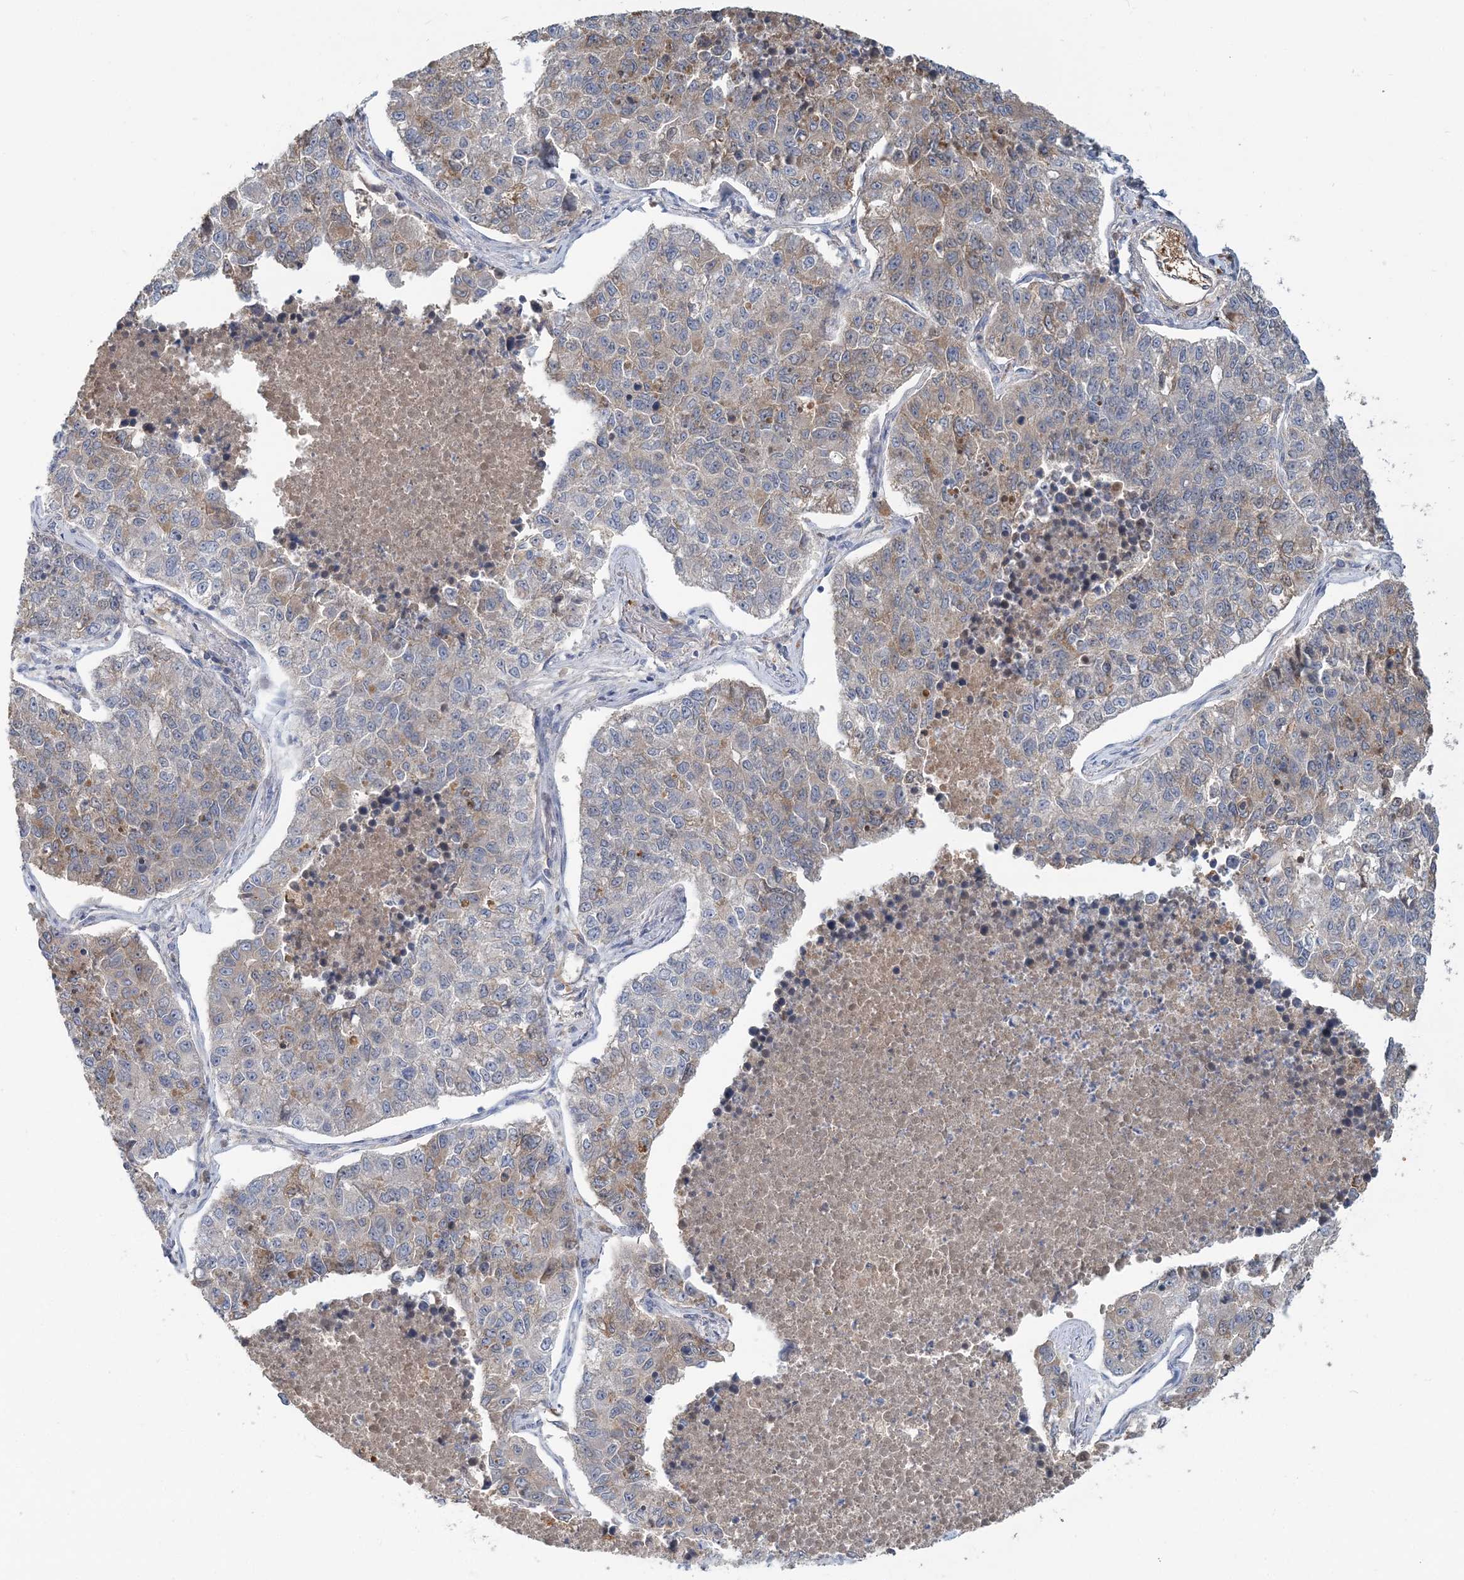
{"staining": {"intensity": "moderate", "quantity": "<25%", "location": "cytoplasmic/membranous"}, "tissue": "lung cancer", "cell_type": "Tumor cells", "image_type": "cancer", "snomed": [{"axis": "morphology", "description": "Adenocarcinoma, NOS"}, {"axis": "topography", "description": "Lung"}], "caption": "Moderate cytoplasmic/membranous protein positivity is seen in about <25% of tumor cells in lung cancer. (Brightfield microscopy of DAB IHC at high magnification).", "gene": "RNF25", "patient": {"sex": "male", "age": 49}}